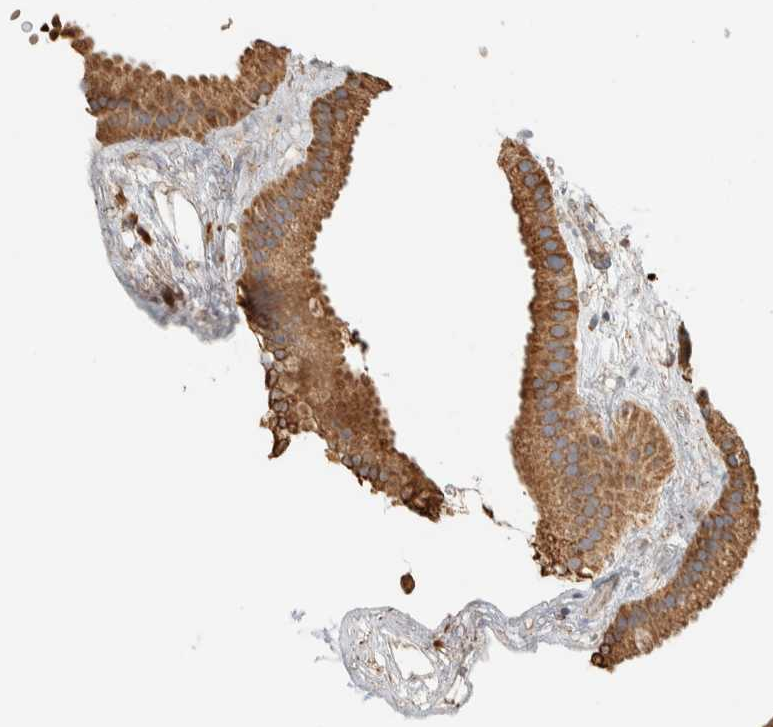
{"staining": {"intensity": "moderate", "quantity": ">75%", "location": "cytoplasmic/membranous"}, "tissue": "gallbladder", "cell_type": "Glandular cells", "image_type": "normal", "snomed": [{"axis": "morphology", "description": "Normal tissue, NOS"}, {"axis": "topography", "description": "Gallbladder"}], "caption": "The image reveals staining of unremarkable gallbladder, revealing moderate cytoplasmic/membranous protein staining (brown color) within glandular cells. The protein is stained brown, and the nuclei are stained in blue (DAB IHC with brightfield microscopy, high magnification).", "gene": "RAB11FIP1", "patient": {"sex": "female", "age": 64}}